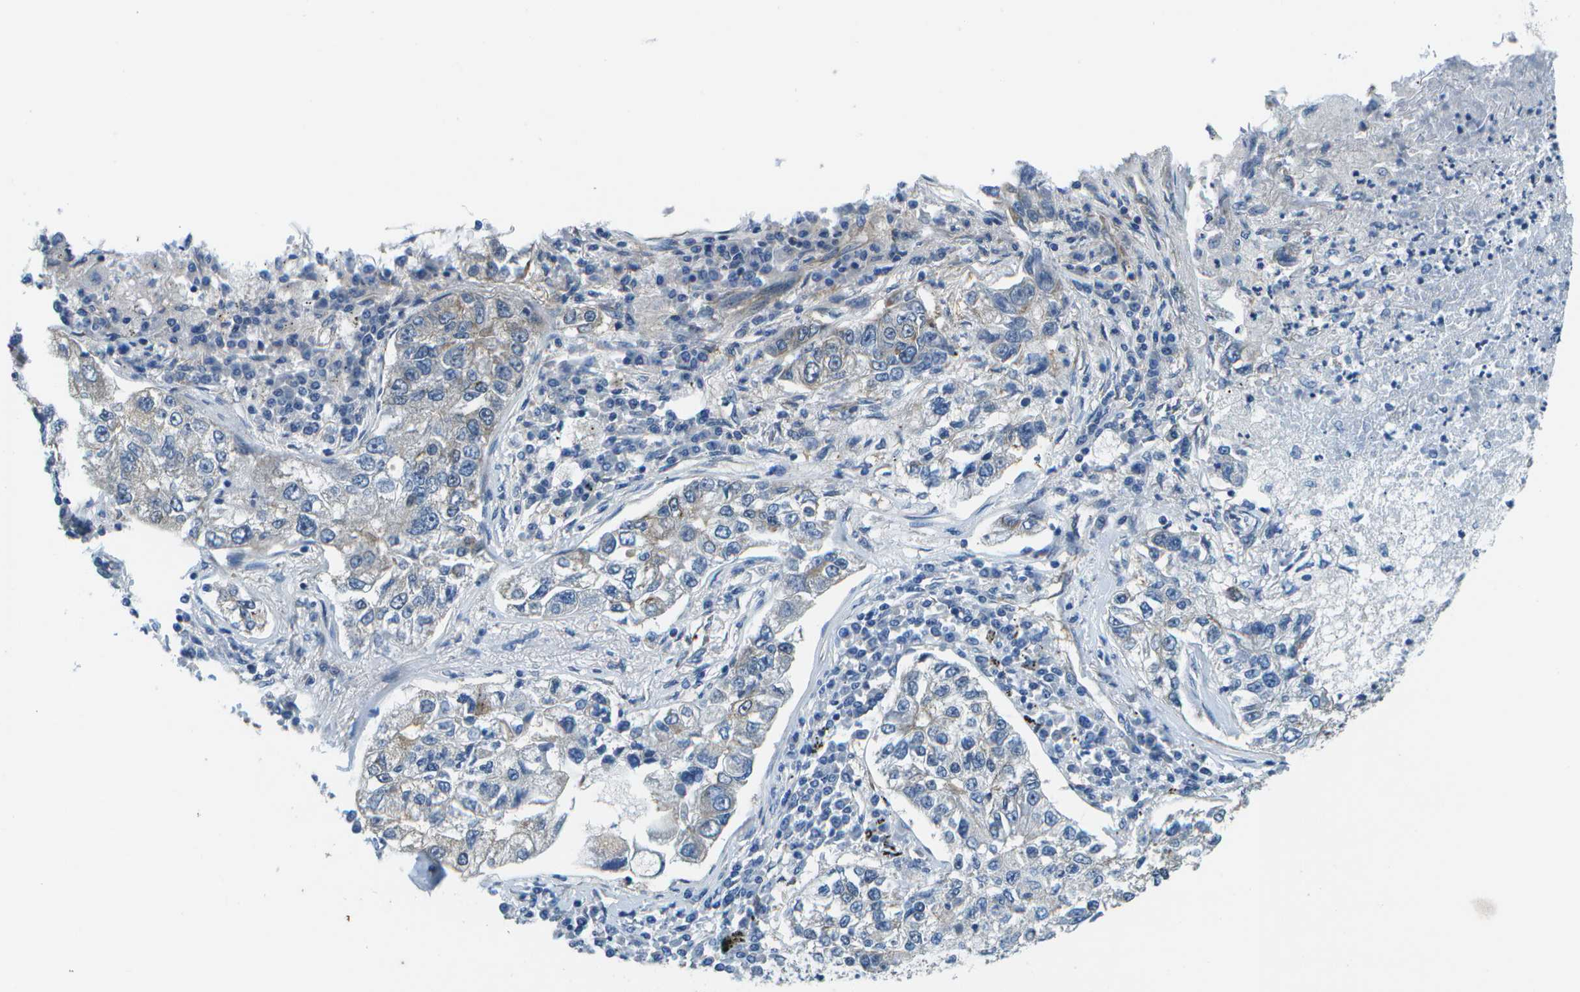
{"staining": {"intensity": "weak", "quantity": "<25%", "location": "cytoplasmic/membranous"}, "tissue": "lung cancer", "cell_type": "Tumor cells", "image_type": "cancer", "snomed": [{"axis": "morphology", "description": "Adenocarcinoma, NOS"}, {"axis": "topography", "description": "Lung"}], "caption": "This photomicrograph is of adenocarcinoma (lung) stained with IHC to label a protein in brown with the nuclei are counter-stained blue. There is no expression in tumor cells.", "gene": "P3H1", "patient": {"sex": "male", "age": 49}}